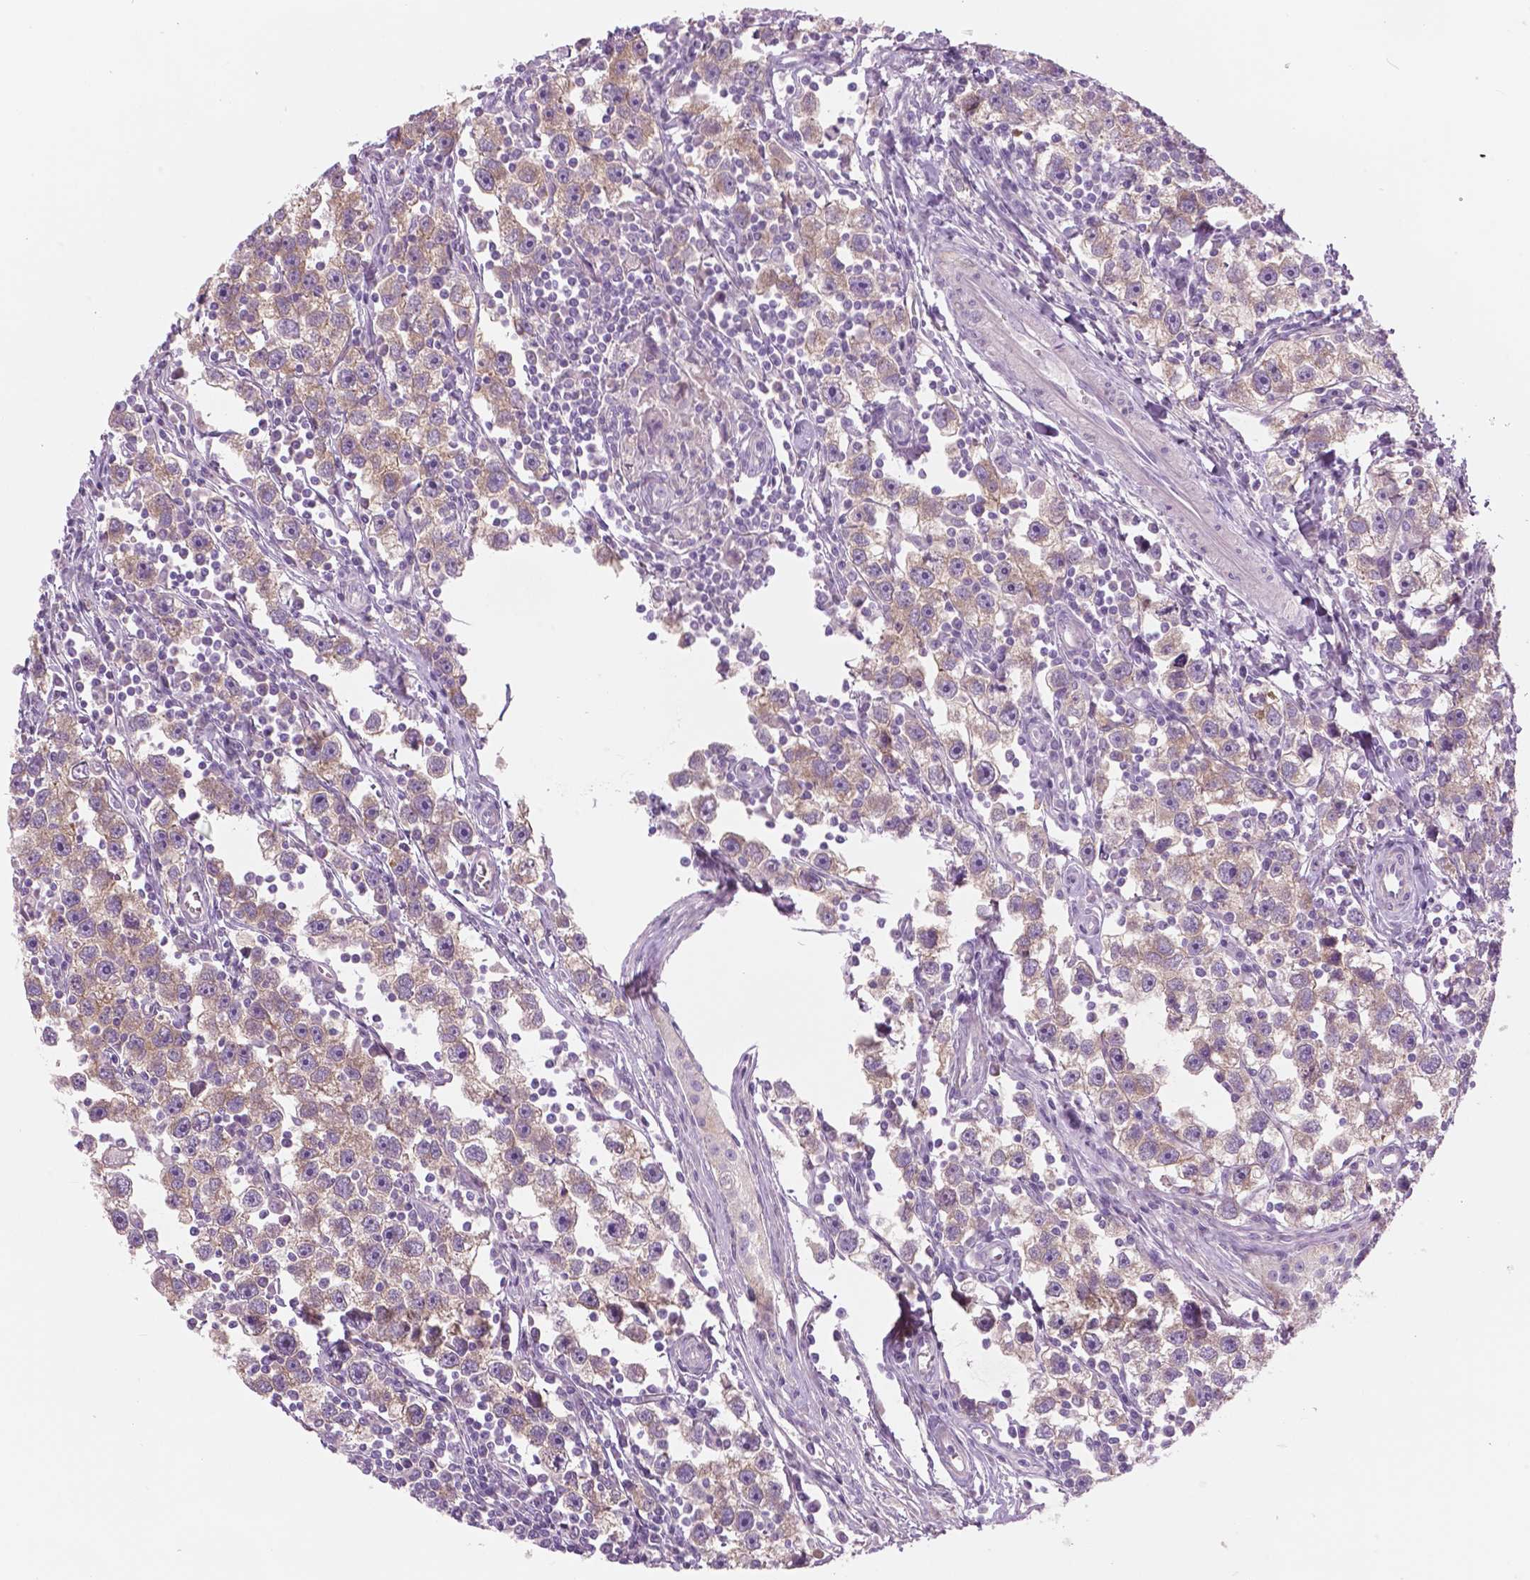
{"staining": {"intensity": "weak", "quantity": "25%-75%", "location": "cytoplasmic/membranous"}, "tissue": "testis cancer", "cell_type": "Tumor cells", "image_type": "cancer", "snomed": [{"axis": "morphology", "description": "Seminoma, NOS"}, {"axis": "topography", "description": "Testis"}], "caption": "The micrograph displays a brown stain indicating the presence of a protein in the cytoplasmic/membranous of tumor cells in seminoma (testis).", "gene": "SERPINI1", "patient": {"sex": "male", "age": 30}}